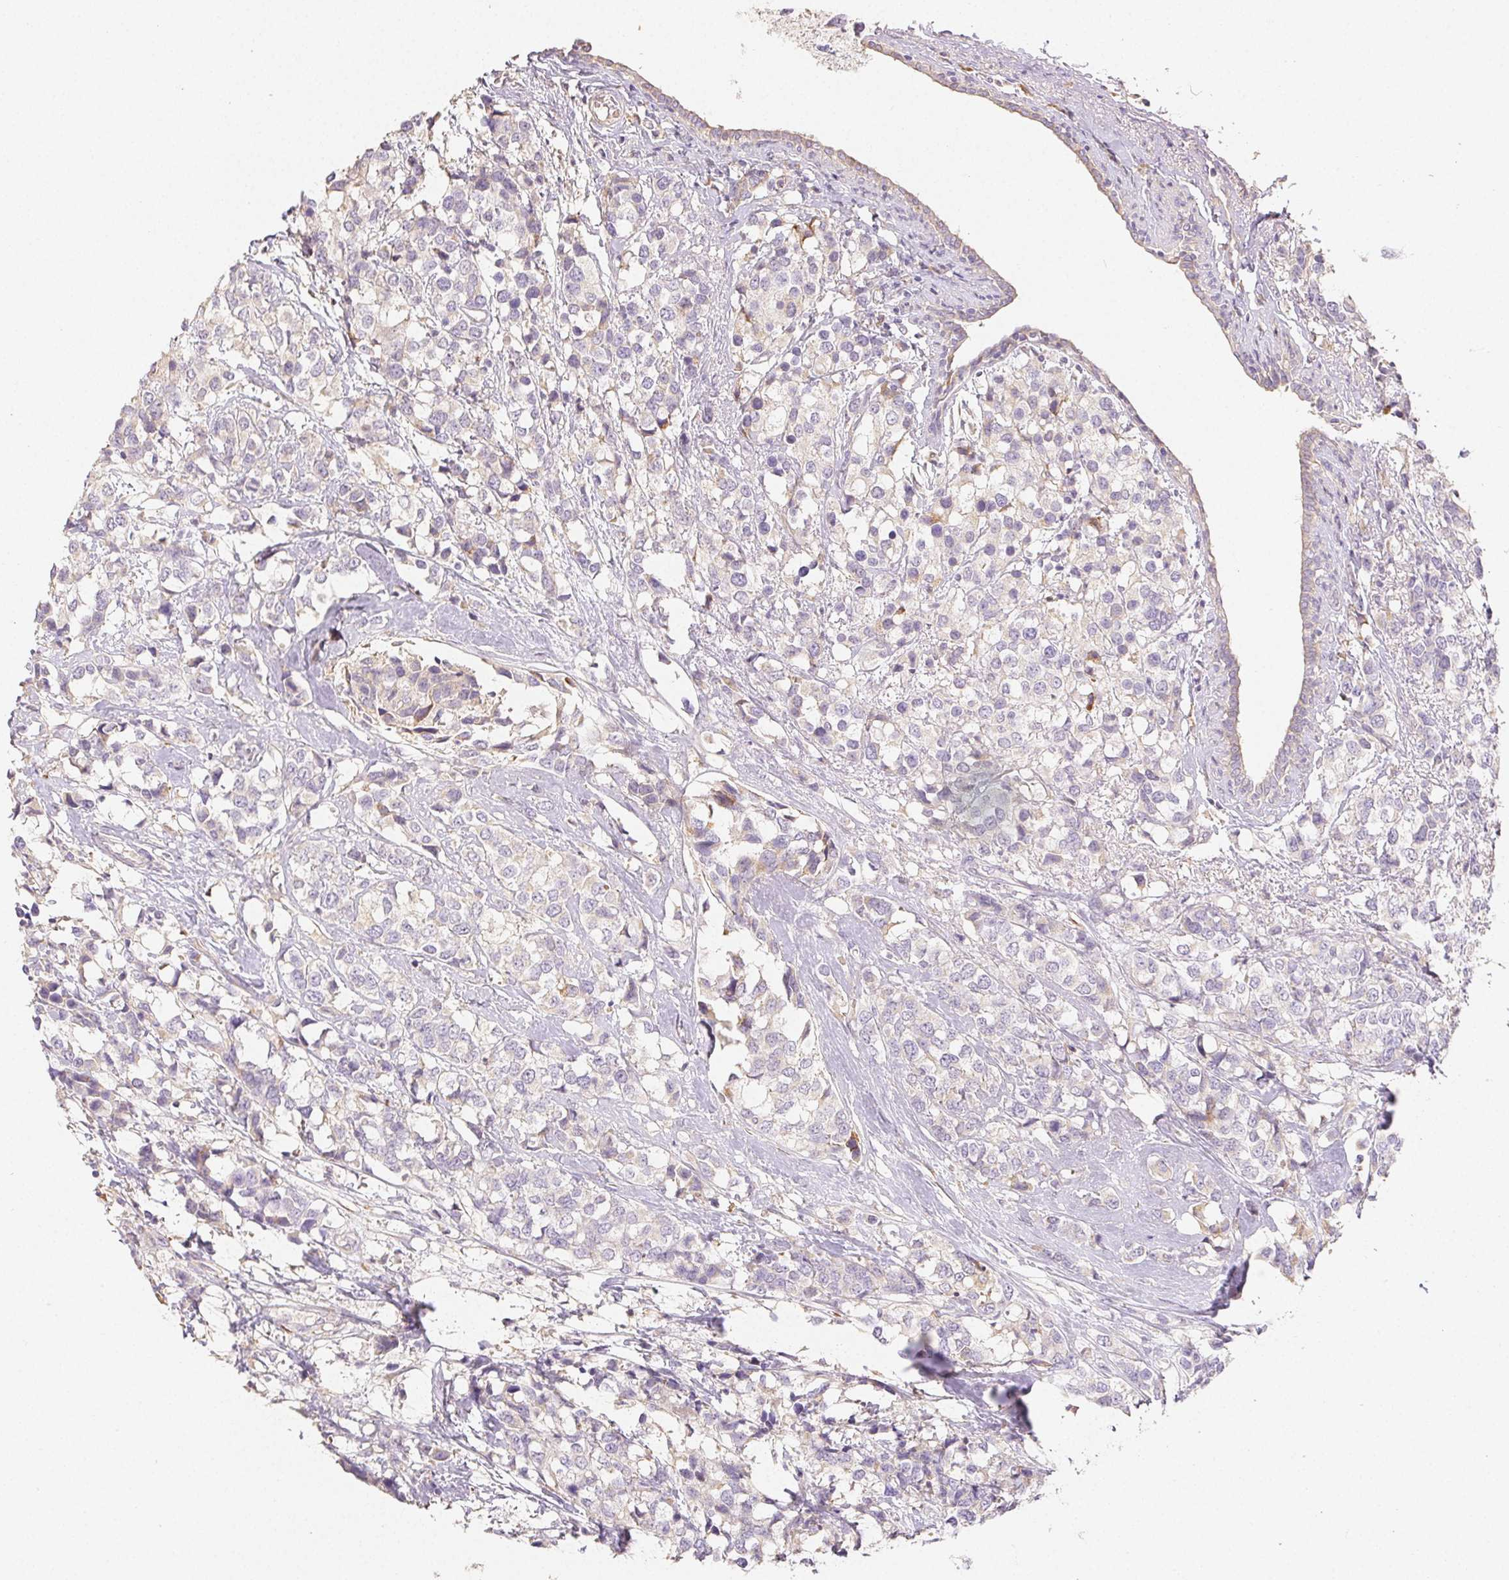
{"staining": {"intensity": "negative", "quantity": "none", "location": "none"}, "tissue": "breast cancer", "cell_type": "Tumor cells", "image_type": "cancer", "snomed": [{"axis": "morphology", "description": "Lobular carcinoma"}, {"axis": "topography", "description": "Breast"}], "caption": "This image is of lobular carcinoma (breast) stained with immunohistochemistry to label a protein in brown with the nuclei are counter-stained blue. There is no expression in tumor cells. (Immunohistochemistry (ihc), brightfield microscopy, high magnification).", "gene": "ACVR1B", "patient": {"sex": "female", "age": 59}}